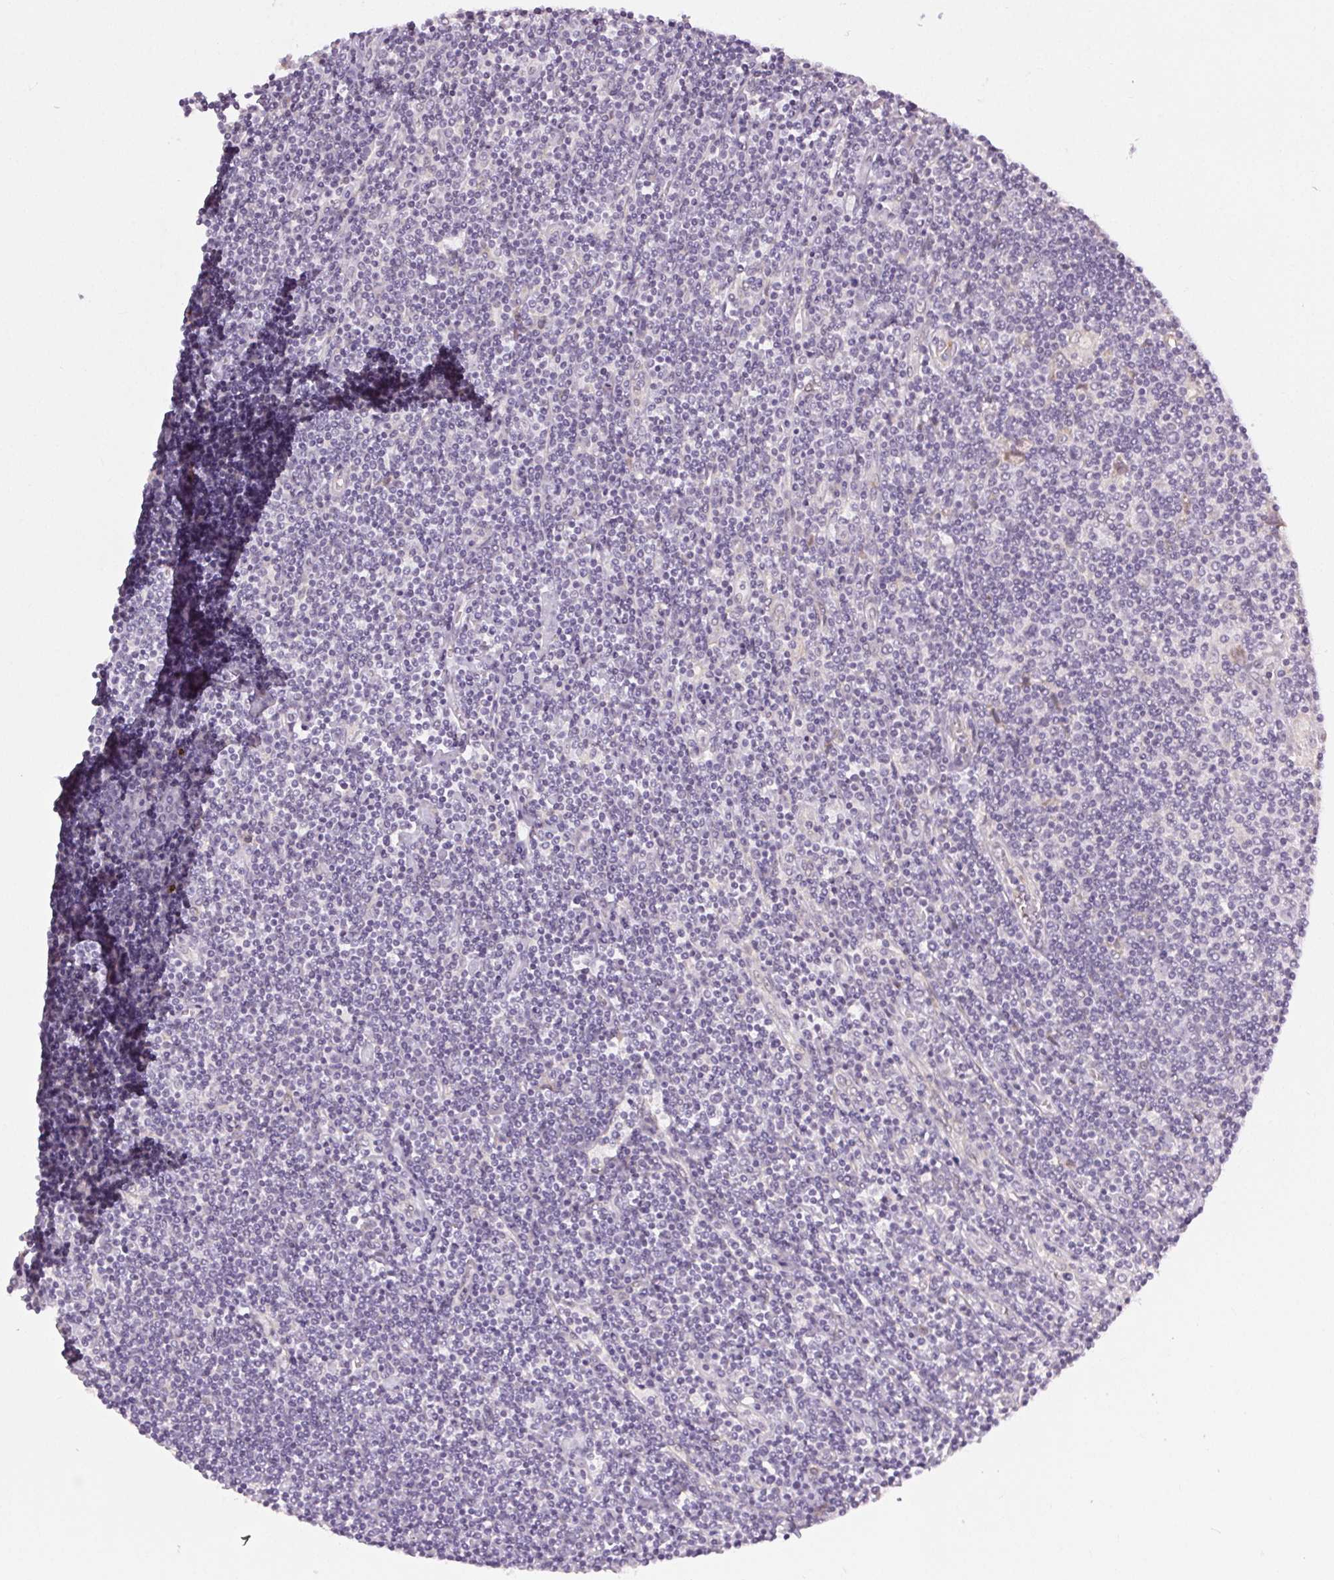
{"staining": {"intensity": "negative", "quantity": "none", "location": "none"}, "tissue": "lymphoma", "cell_type": "Tumor cells", "image_type": "cancer", "snomed": [{"axis": "morphology", "description": "Hodgkin's disease, NOS"}, {"axis": "topography", "description": "Lymph node"}], "caption": "Immunohistochemistry of human lymphoma reveals no expression in tumor cells. (Immunohistochemistry, brightfield microscopy, high magnification).", "gene": "FAM168A", "patient": {"sex": "male", "age": 40}}